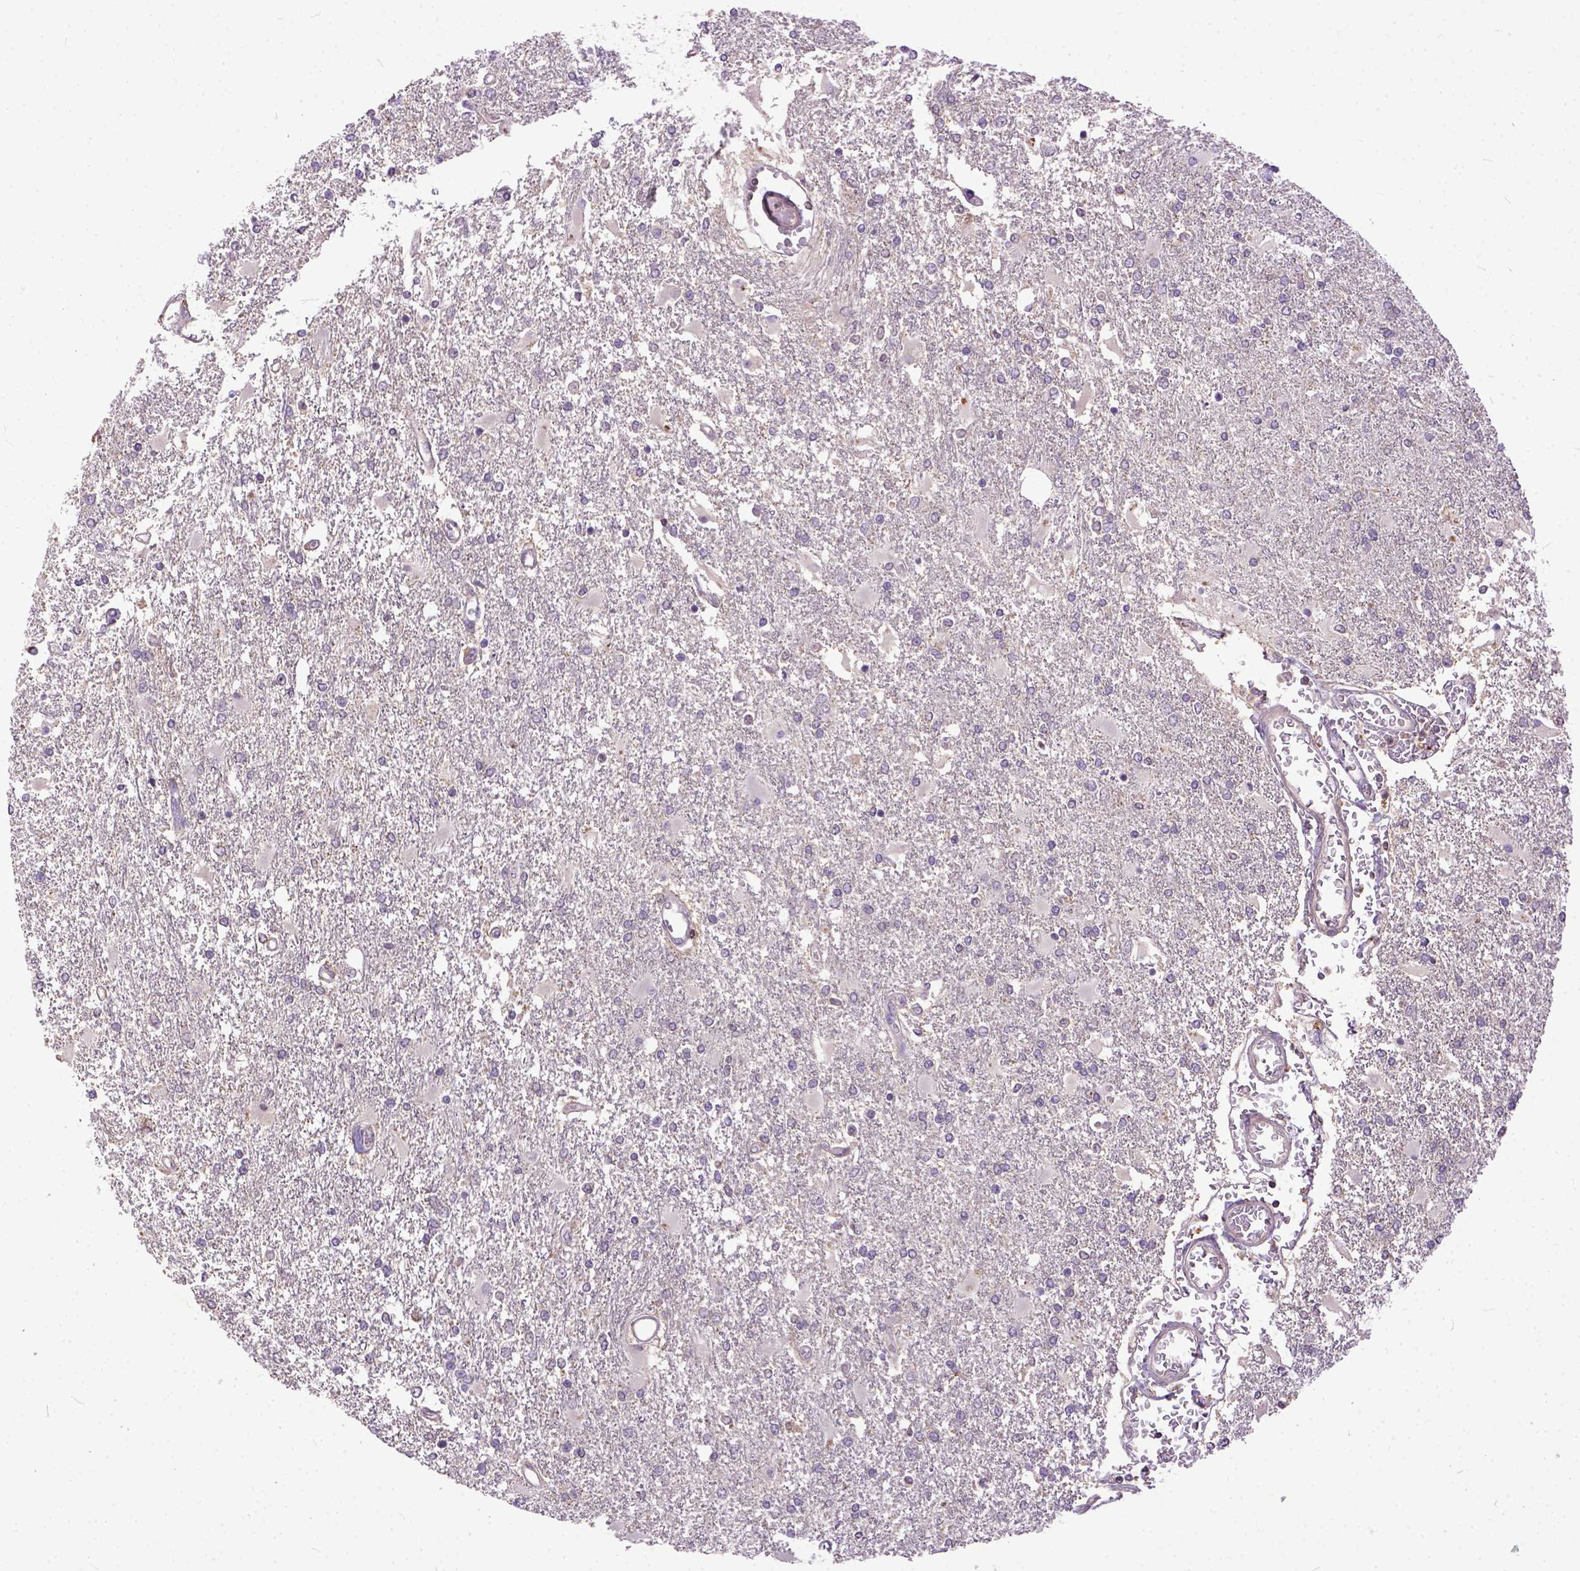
{"staining": {"intensity": "negative", "quantity": "none", "location": "none"}, "tissue": "glioma", "cell_type": "Tumor cells", "image_type": "cancer", "snomed": [{"axis": "morphology", "description": "Glioma, malignant, High grade"}, {"axis": "topography", "description": "Cerebral cortex"}], "caption": "High power microscopy photomicrograph of an immunohistochemistry (IHC) micrograph of malignant glioma (high-grade), revealing no significant staining in tumor cells.", "gene": "CPNE1", "patient": {"sex": "male", "age": 79}}